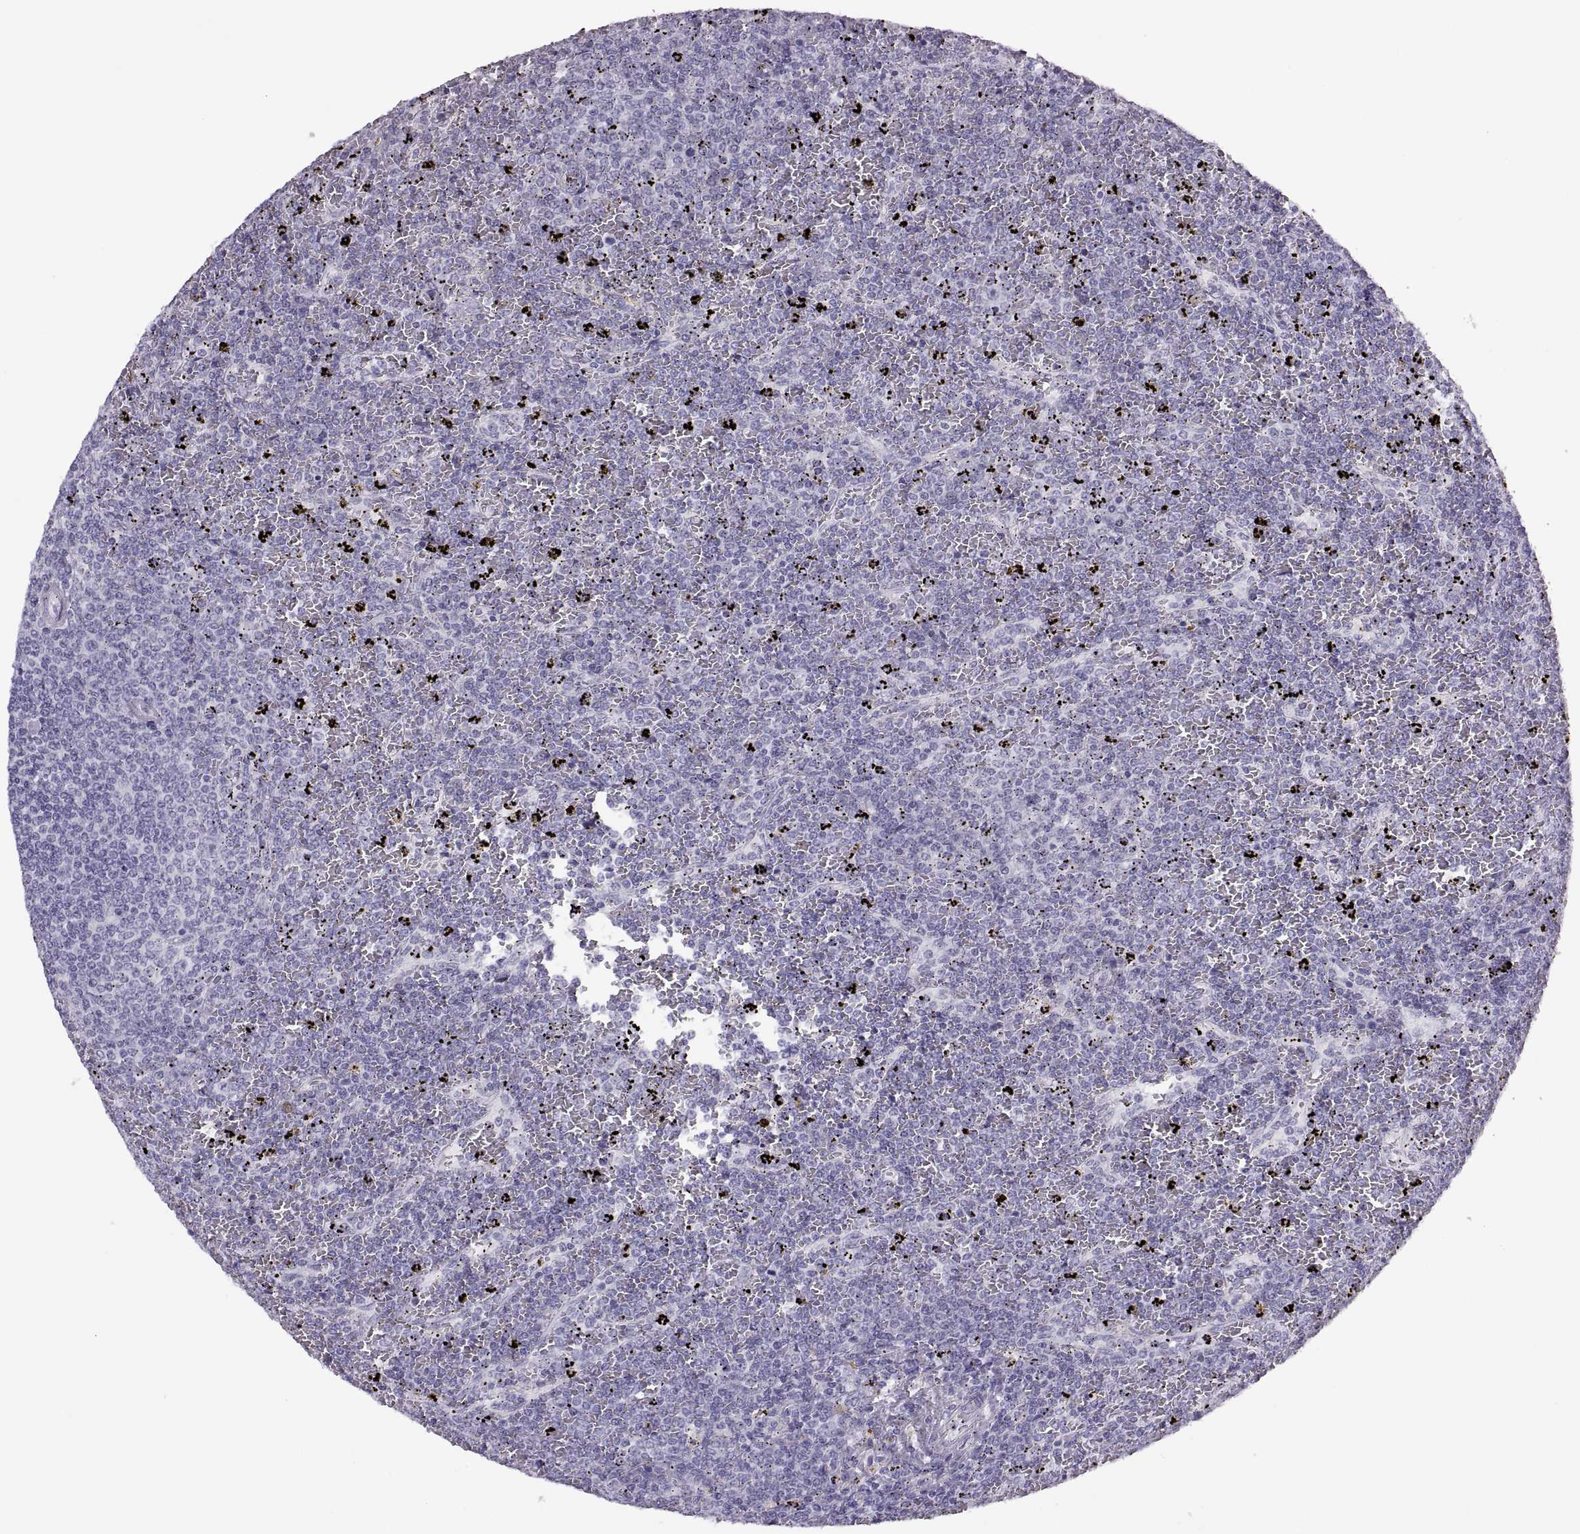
{"staining": {"intensity": "negative", "quantity": "none", "location": "none"}, "tissue": "lymphoma", "cell_type": "Tumor cells", "image_type": "cancer", "snomed": [{"axis": "morphology", "description": "Malignant lymphoma, non-Hodgkin's type, Low grade"}, {"axis": "topography", "description": "Spleen"}], "caption": "Immunohistochemical staining of human malignant lymphoma, non-Hodgkin's type (low-grade) demonstrates no significant staining in tumor cells.", "gene": "C3orf22", "patient": {"sex": "female", "age": 77}}